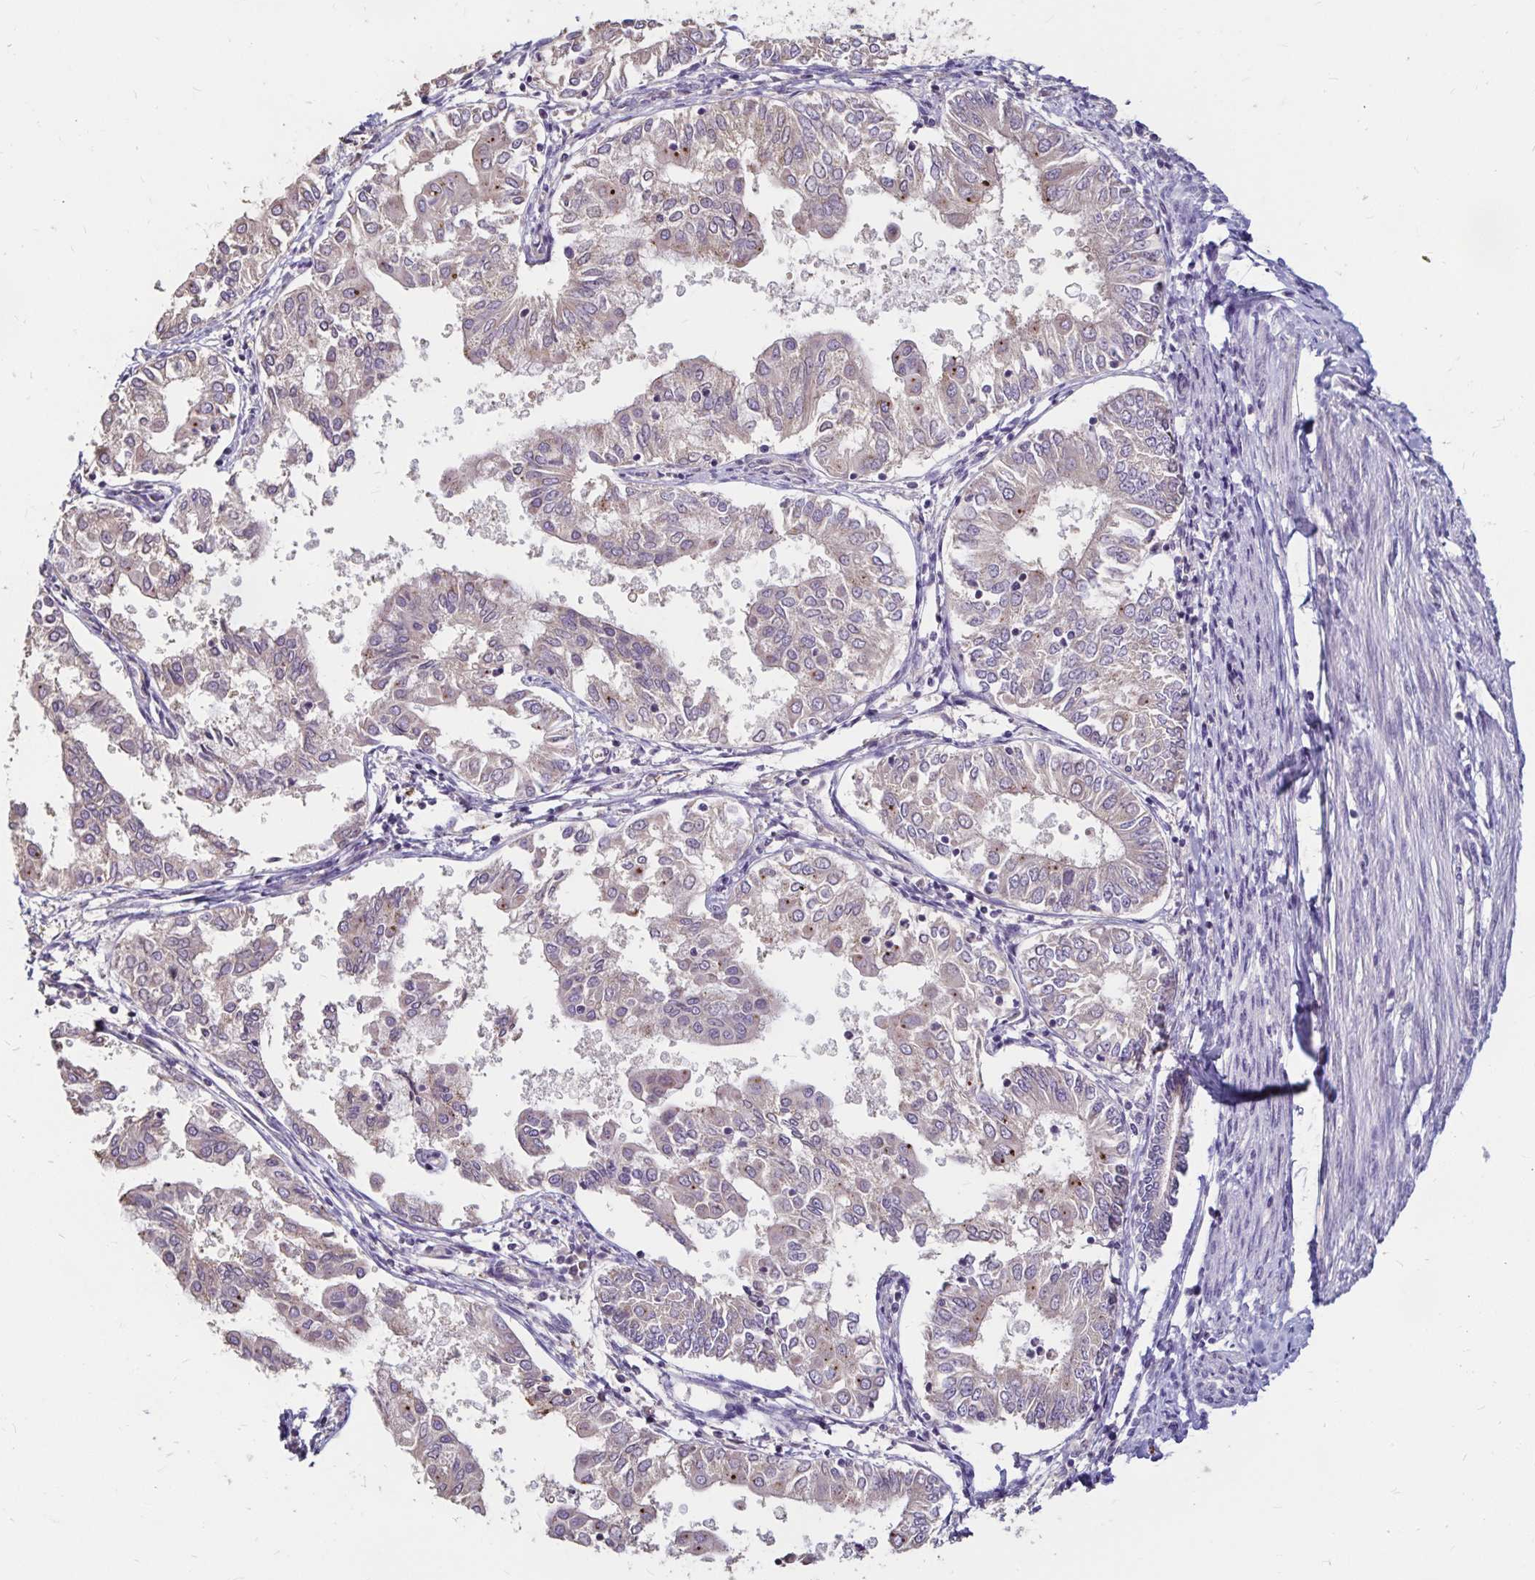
{"staining": {"intensity": "weak", "quantity": "<25%", "location": "cytoplasmic/membranous"}, "tissue": "endometrial cancer", "cell_type": "Tumor cells", "image_type": "cancer", "snomed": [{"axis": "morphology", "description": "Adenocarcinoma, NOS"}, {"axis": "topography", "description": "Endometrium"}], "caption": "High power microscopy micrograph of an IHC micrograph of endometrial cancer (adenocarcinoma), revealing no significant staining in tumor cells.", "gene": "EMC10", "patient": {"sex": "female", "age": 68}}